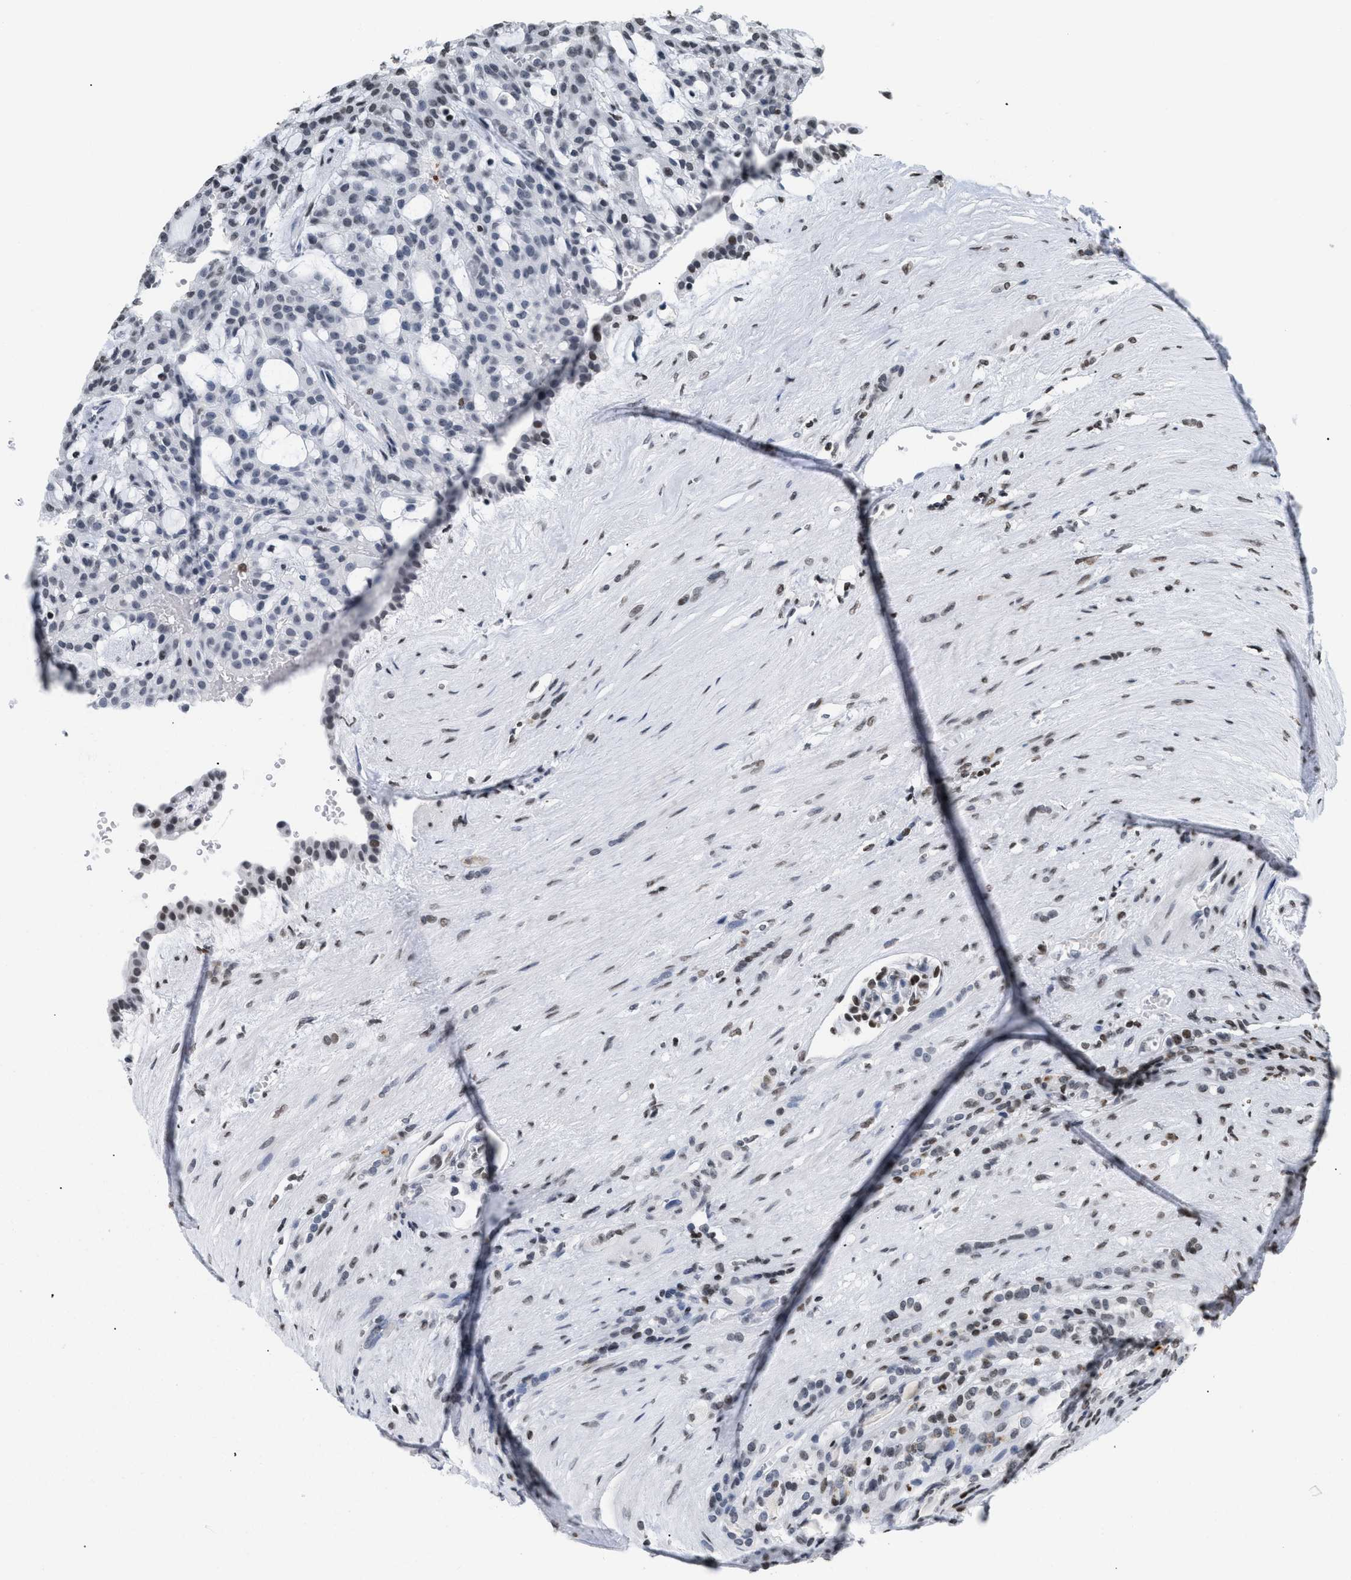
{"staining": {"intensity": "weak", "quantity": "<25%", "location": "nuclear"}, "tissue": "renal cancer", "cell_type": "Tumor cells", "image_type": "cancer", "snomed": [{"axis": "morphology", "description": "Adenocarcinoma, NOS"}, {"axis": "topography", "description": "Kidney"}], "caption": "An immunohistochemistry (IHC) histopathology image of renal cancer is shown. There is no staining in tumor cells of renal cancer.", "gene": "HMGN2", "patient": {"sex": "male", "age": 63}}